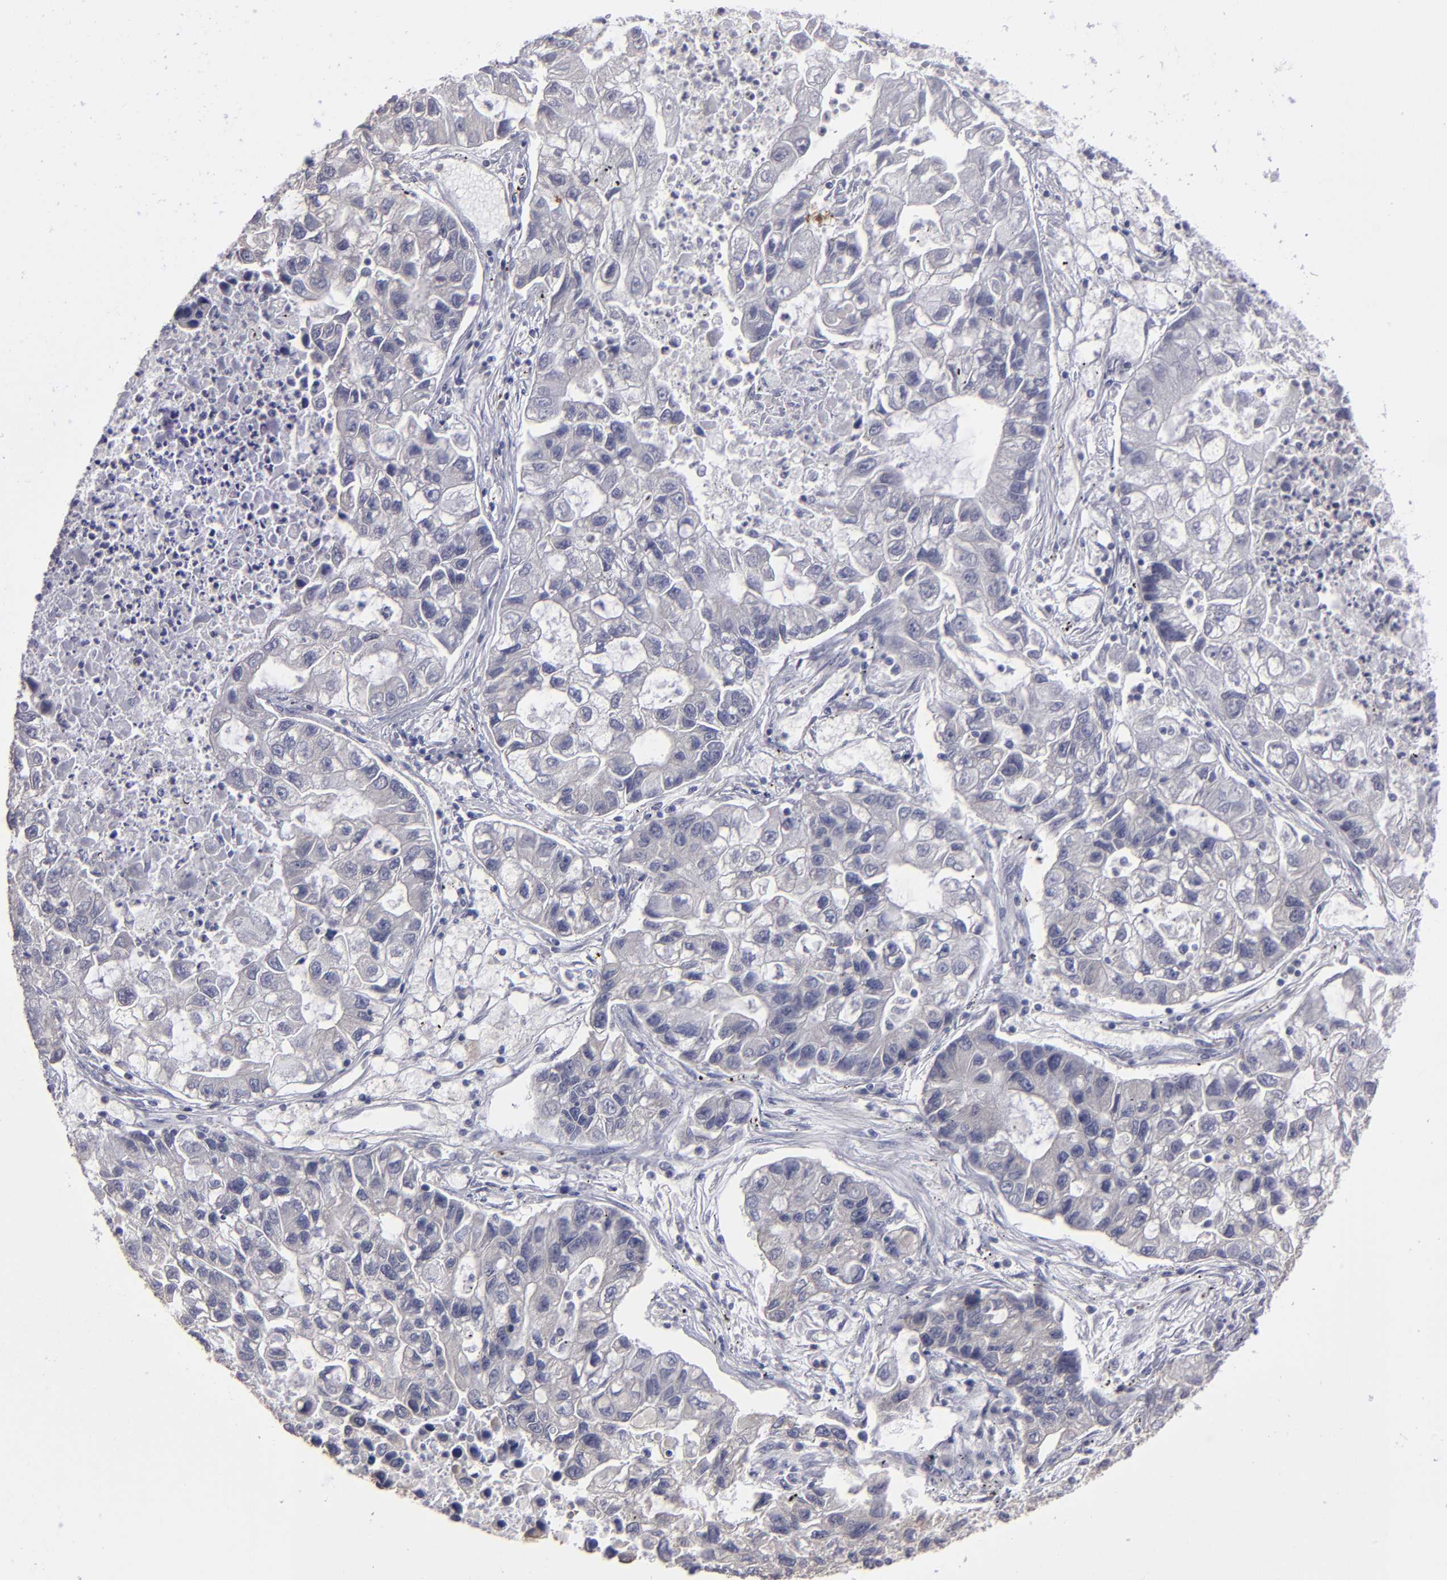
{"staining": {"intensity": "negative", "quantity": "none", "location": "none"}, "tissue": "lung cancer", "cell_type": "Tumor cells", "image_type": "cancer", "snomed": [{"axis": "morphology", "description": "Adenocarcinoma, NOS"}, {"axis": "topography", "description": "Lung"}], "caption": "IHC photomicrograph of neoplastic tissue: human lung adenocarcinoma stained with DAB (3,3'-diaminobenzidine) exhibits no significant protein positivity in tumor cells.", "gene": "ZNF175", "patient": {"sex": "female", "age": 51}}